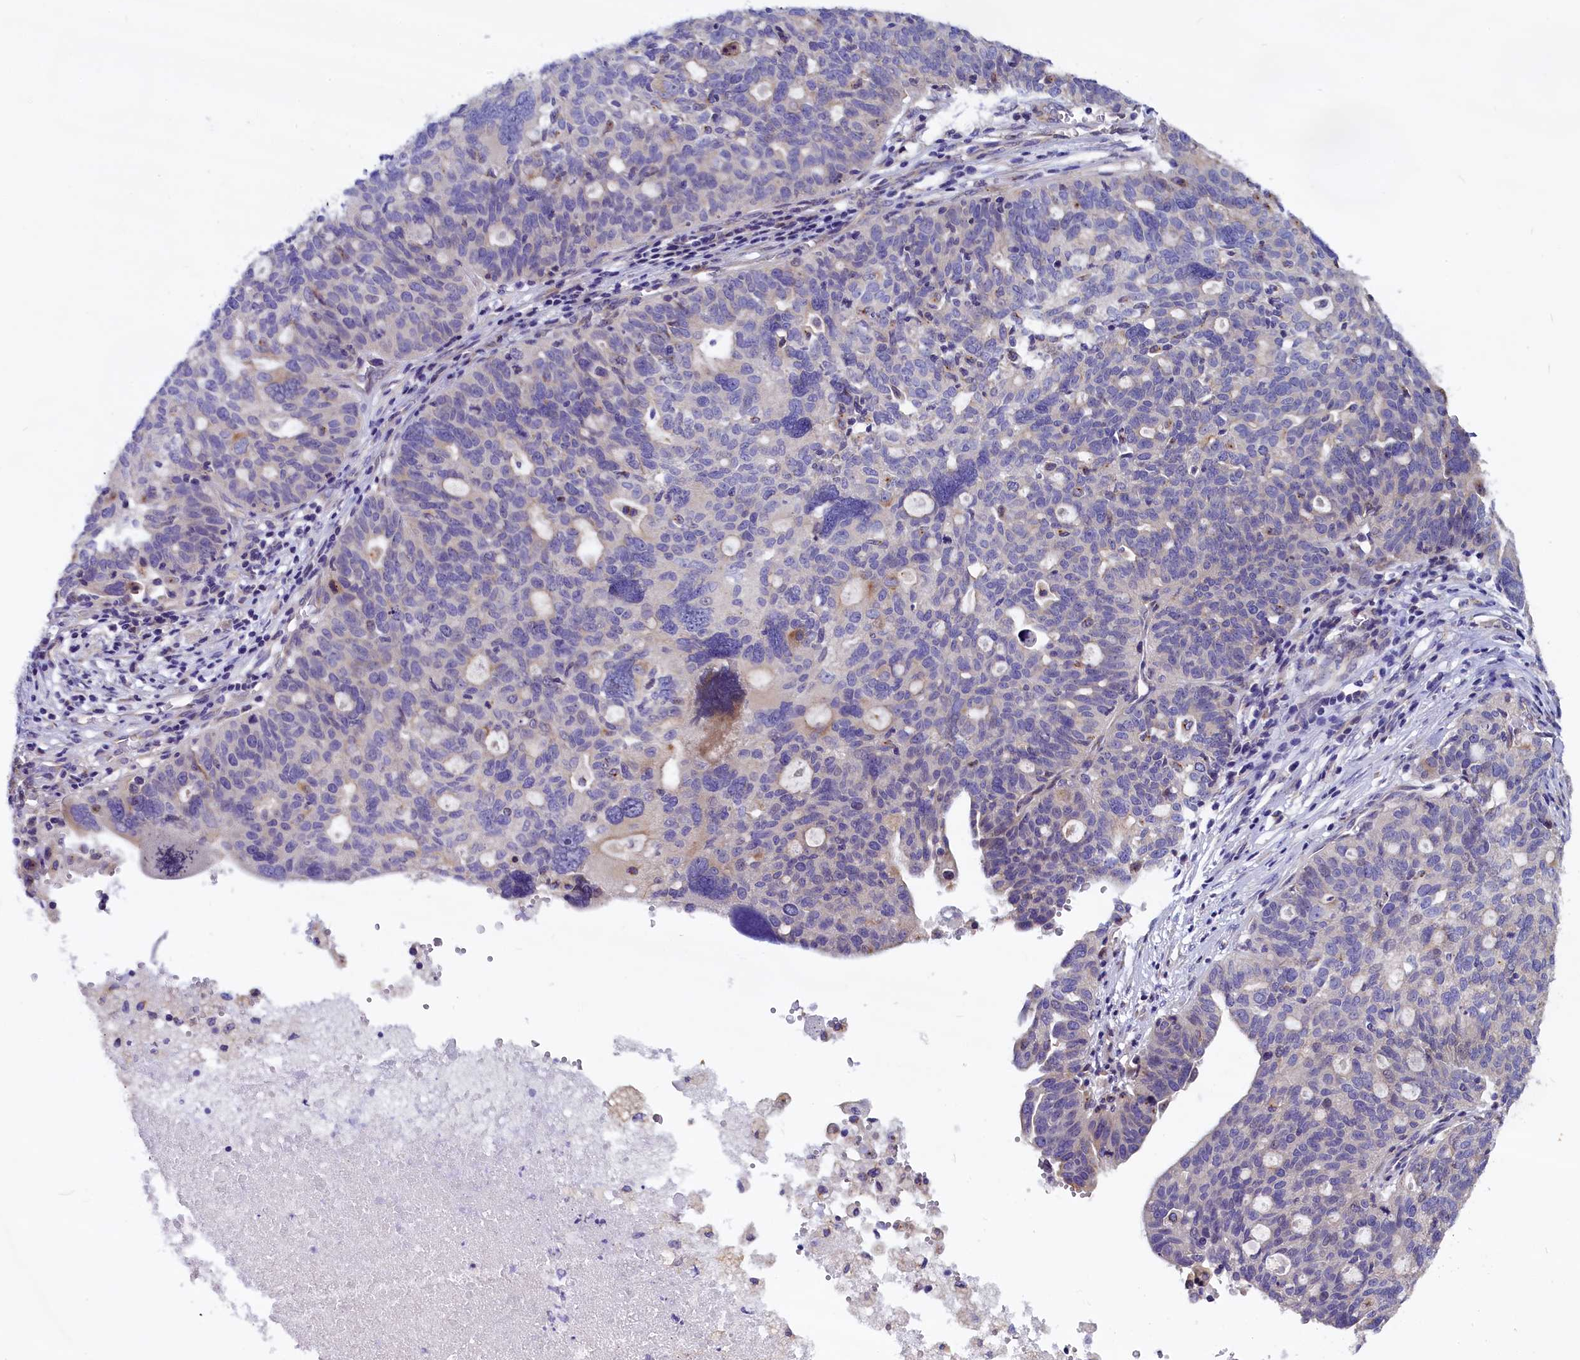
{"staining": {"intensity": "negative", "quantity": "none", "location": "none"}, "tissue": "ovarian cancer", "cell_type": "Tumor cells", "image_type": "cancer", "snomed": [{"axis": "morphology", "description": "Cystadenocarcinoma, serous, NOS"}, {"axis": "topography", "description": "Ovary"}], "caption": "Ovarian cancer was stained to show a protein in brown. There is no significant staining in tumor cells.", "gene": "CEP170", "patient": {"sex": "female", "age": 59}}